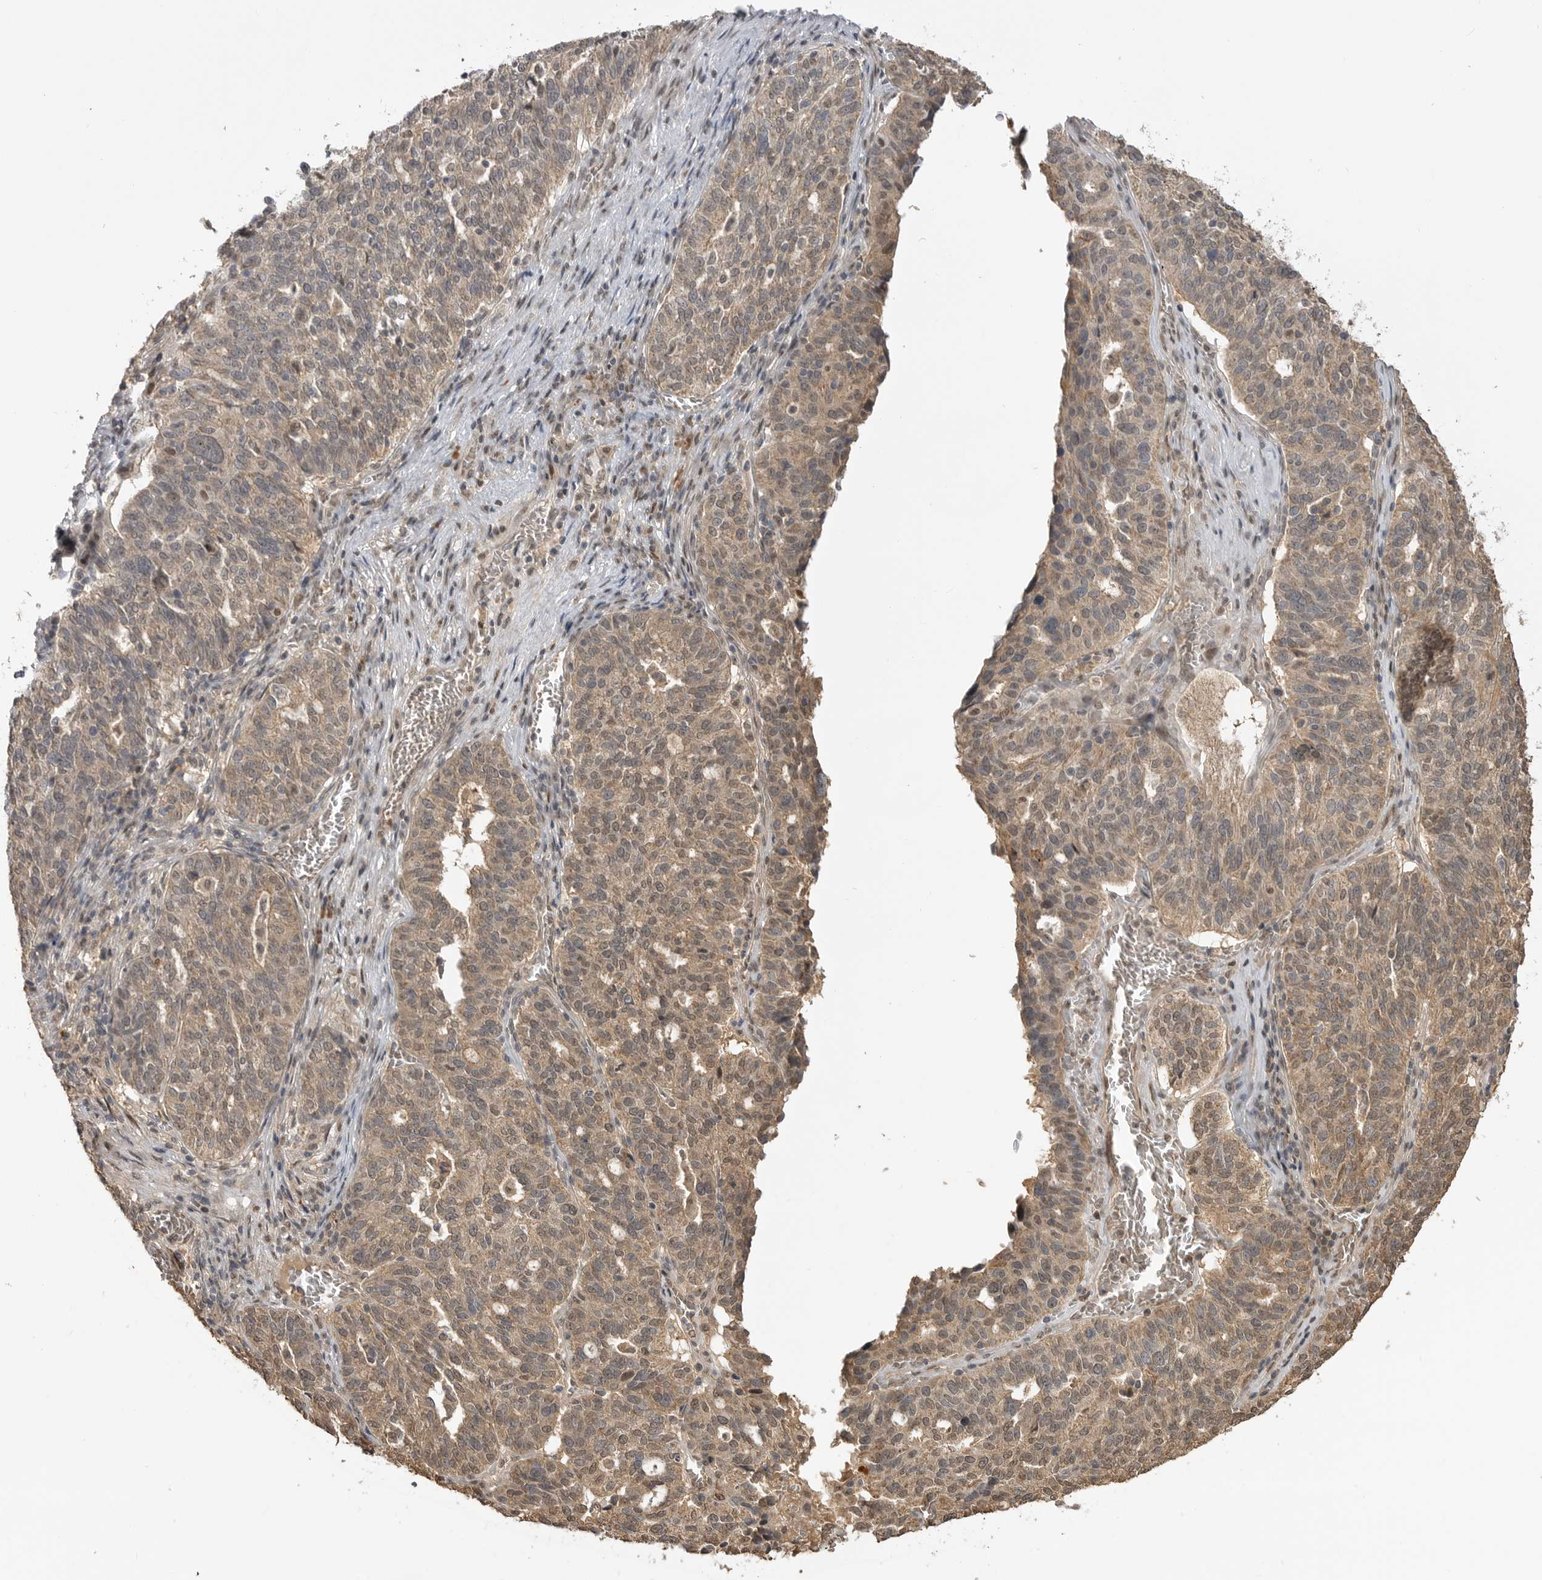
{"staining": {"intensity": "moderate", "quantity": ">75%", "location": "cytoplasmic/membranous"}, "tissue": "ovarian cancer", "cell_type": "Tumor cells", "image_type": "cancer", "snomed": [{"axis": "morphology", "description": "Cystadenocarcinoma, serous, NOS"}, {"axis": "topography", "description": "Ovary"}], "caption": "Immunohistochemistry (IHC) photomicrograph of human ovarian serous cystadenocarcinoma stained for a protein (brown), which exhibits medium levels of moderate cytoplasmic/membranous positivity in approximately >75% of tumor cells.", "gene": "ASPSCR1", "patient": {"sex": "female", "age": 59}}